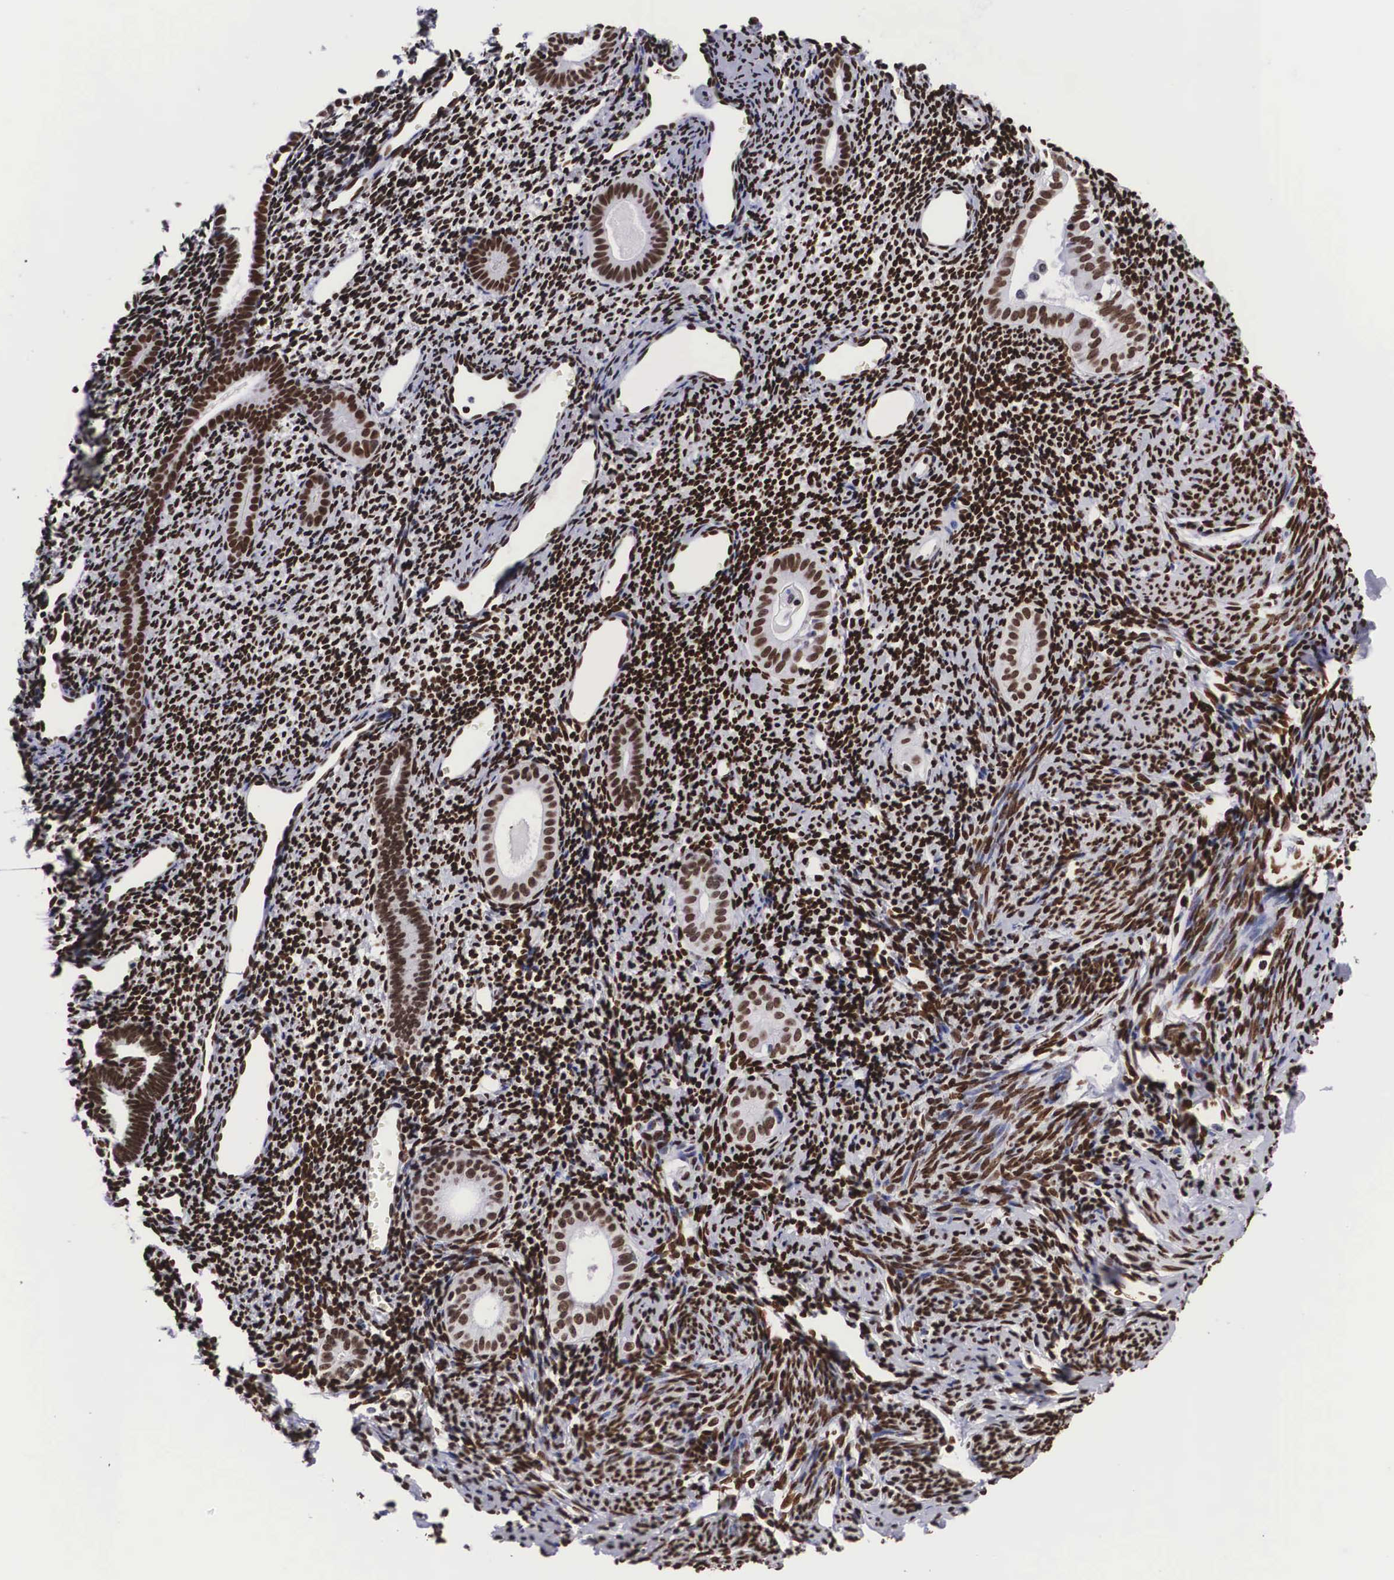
{"staining": {"intensity": "strong", "quantity": ">75%", "location": "nuclear"}, "tissue": "endometrium", "cell_type": "Cells in endometrial stroma", "image_type": "normal", "snomed": [{"axis": "morphology", "description": "Normal tissue, NOS"}, {"axis": "morphology", "description": "Neoplasm, benign, NOS"}, {"axis": "topography", "description": "Uterus"}], "caption": "Immunohistochemistry staining of normal endometrium, which displays high levels of strong nuclear expression in about >75% of cells in endometrial stroma indicating strong nuclear protein expression. The staining was performed using DAB (3,3'-diaminobenzidine) (brown) for protein detection and nuclei were counterstained in hematoxylin (blue).", "gene": "MECP2", "patient": {"sex": "female", "age": 55}}